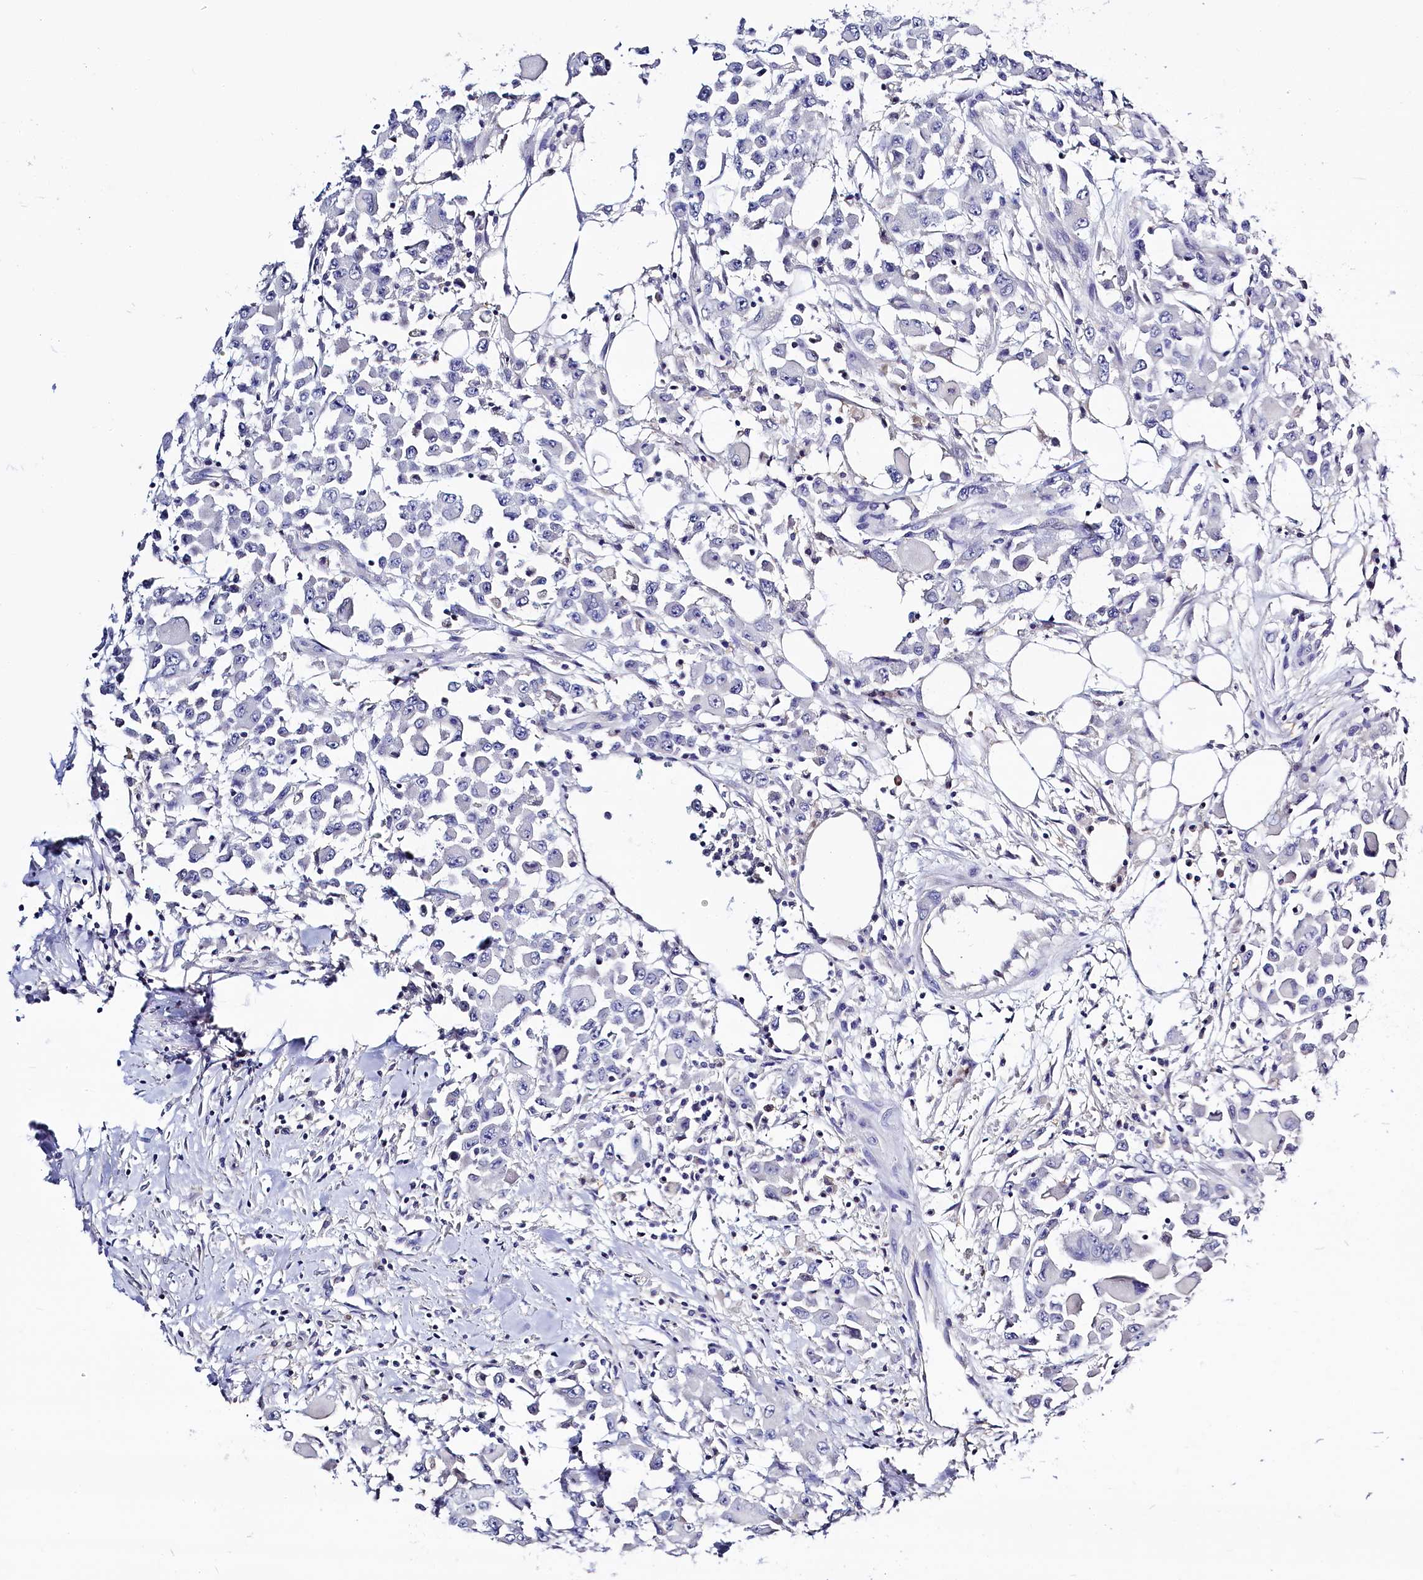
{"staining": {"intensity": "negative", "quantity": "none", "location": "none"}, "tissue": "colorectal cancer", "cell_type": "Tumor cells", "image_type": "cancer", "snomed": [{"axis": "morphology", "description": "Adenocarcinoma, NOS"}, {"axis": "topography", "description": "Colon"}], "caption": "DAB immunohistochemical staining of colorectal cancer (adenocarcinoma) exhibits no significant staining in tumor cells.", "gene": "C11orf54", "patient": {"sex": "male", "age": 51}}